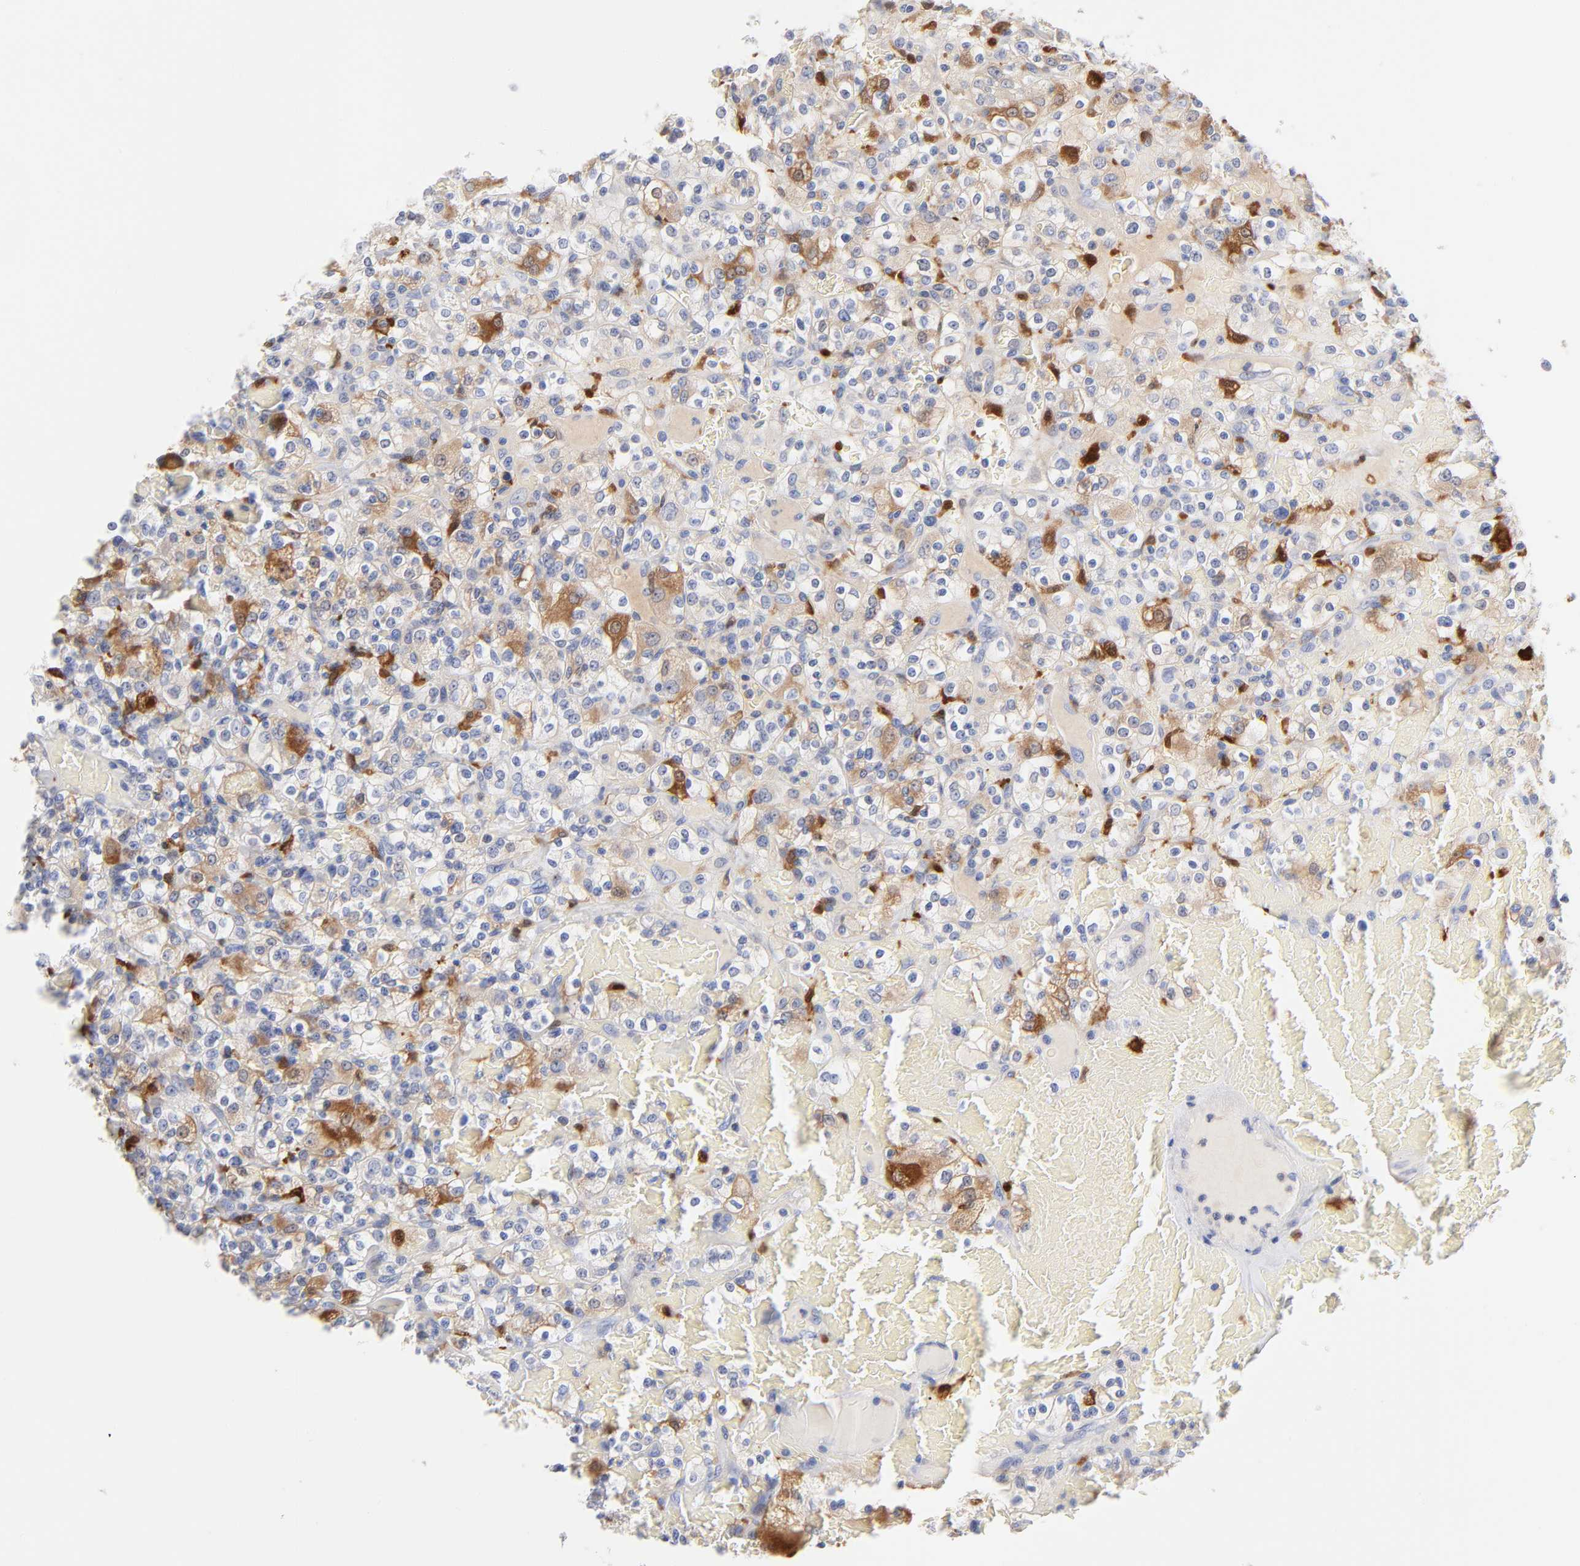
{"staining": {"intensity": "negative", "quantity": "none", "location": "none"}, "tissue": "renal cancer", "cell_type": "Tumor cells", "image_type": "cancer", "snomed": [{"axis": "morphology", "description": "Normal tissue, NOS"}, {"axis": "morphology", "description": "Adenocarcinoma, NOS"}, {"axis": "topography", "description": "Kidney"}], "caption": "Immunohistochemistry (IHC) histopathology image of adenocarcinoma (renal) stained for a protein (brown), which reveals no positivity in tumor cells.", "gene": "IFIT2", "patient": {"sex": "female", "age": 72}}